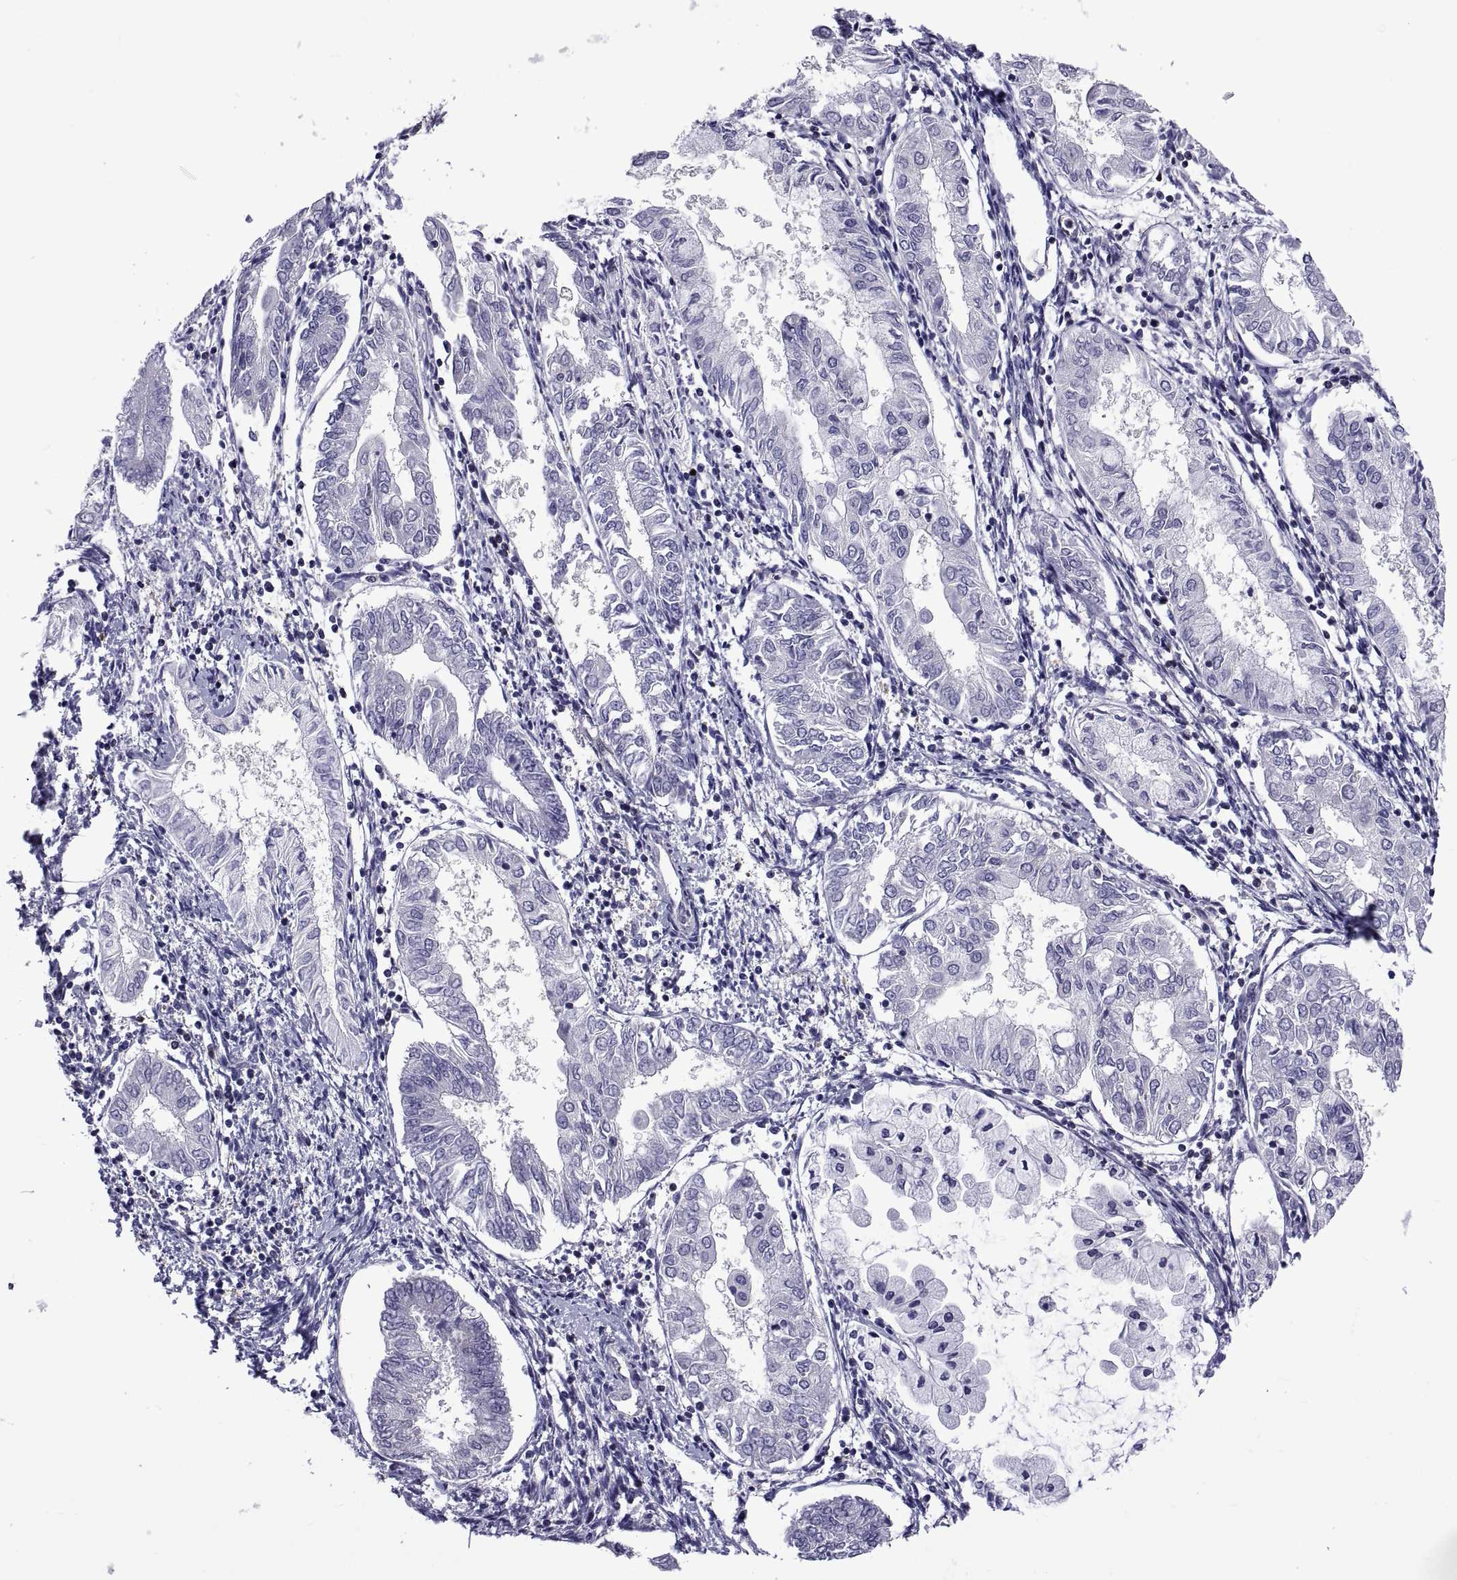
{"staining": {"intensity": "negative", "quantity": "none", "location": "none"}, "tissue": "endometrial cancer", "cell_type": "Tumor cells", "image_type": "cancer", "snomed": [{"axis": "morphology", "description": "Adenocarcinoma, NOS"}, {"axis": "topography", "description": "Endometrium"}], "caption": "An image of human endometrial adenocarcinoma is negative for staining in tumor cells. (Brightfield microscopy of DAB immunohistochemistry at high magnification).", "gene": "LCN9", "patient": {"sex": "female", "age": 68}}